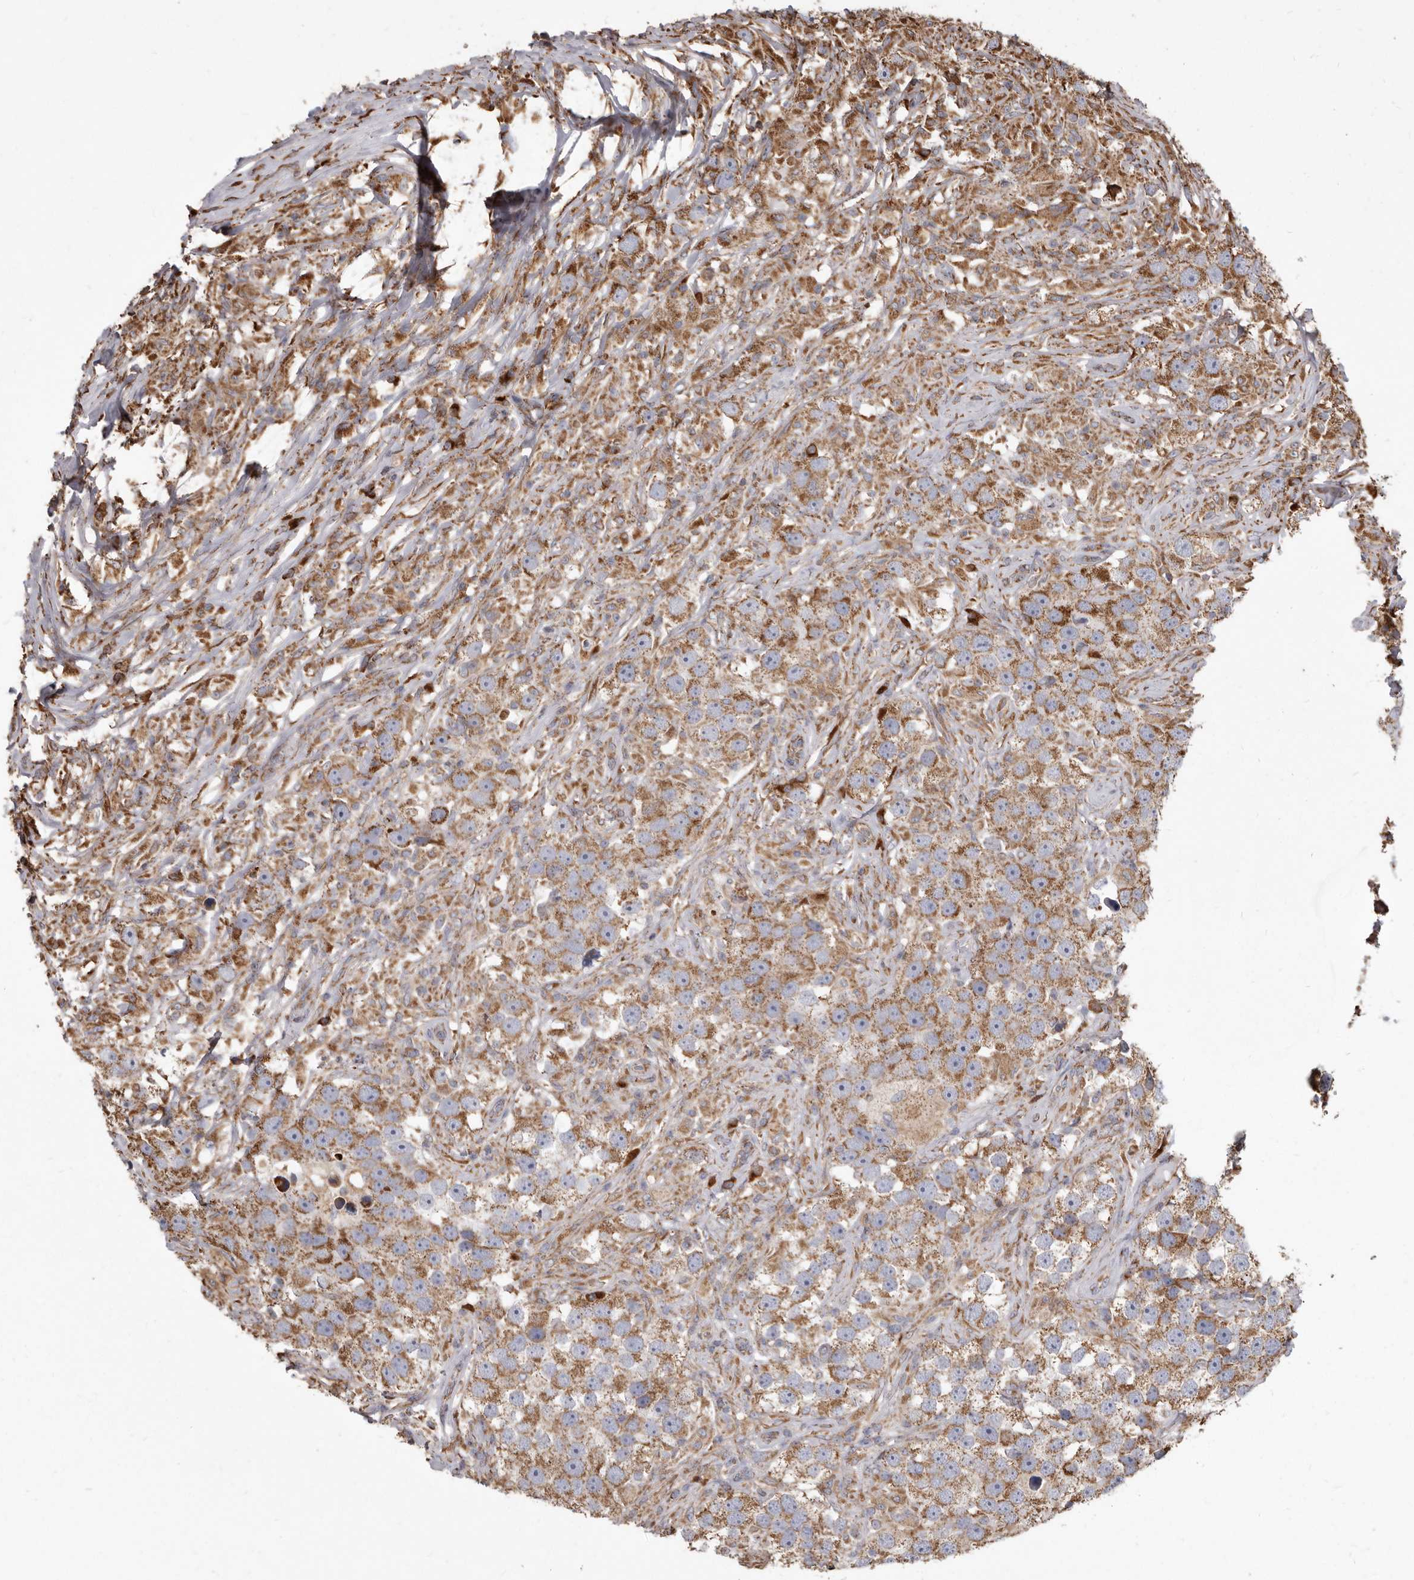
{"staining": {"intensity": "moderate", "quantity": ">75%", "location": "cytoplasmic/membranous"}, "tissue": "testis cancer", "cell_type": "Tumor cells", "image_type": "cancer", "snomed": [{"axis": "morphology", "description": "Seminoma, NOS"}, {"axis": "topography", "description": "Testis"}], "caption": "A photomicrograph showing moderate cytoplasmic/membranous expression in approximately >75% of tumor cells in testis cancer, as visualized by brown immunohistochemical staining.", "gene": "CDK5RAP3", "patient": {"sex": "male", "age": 49}}